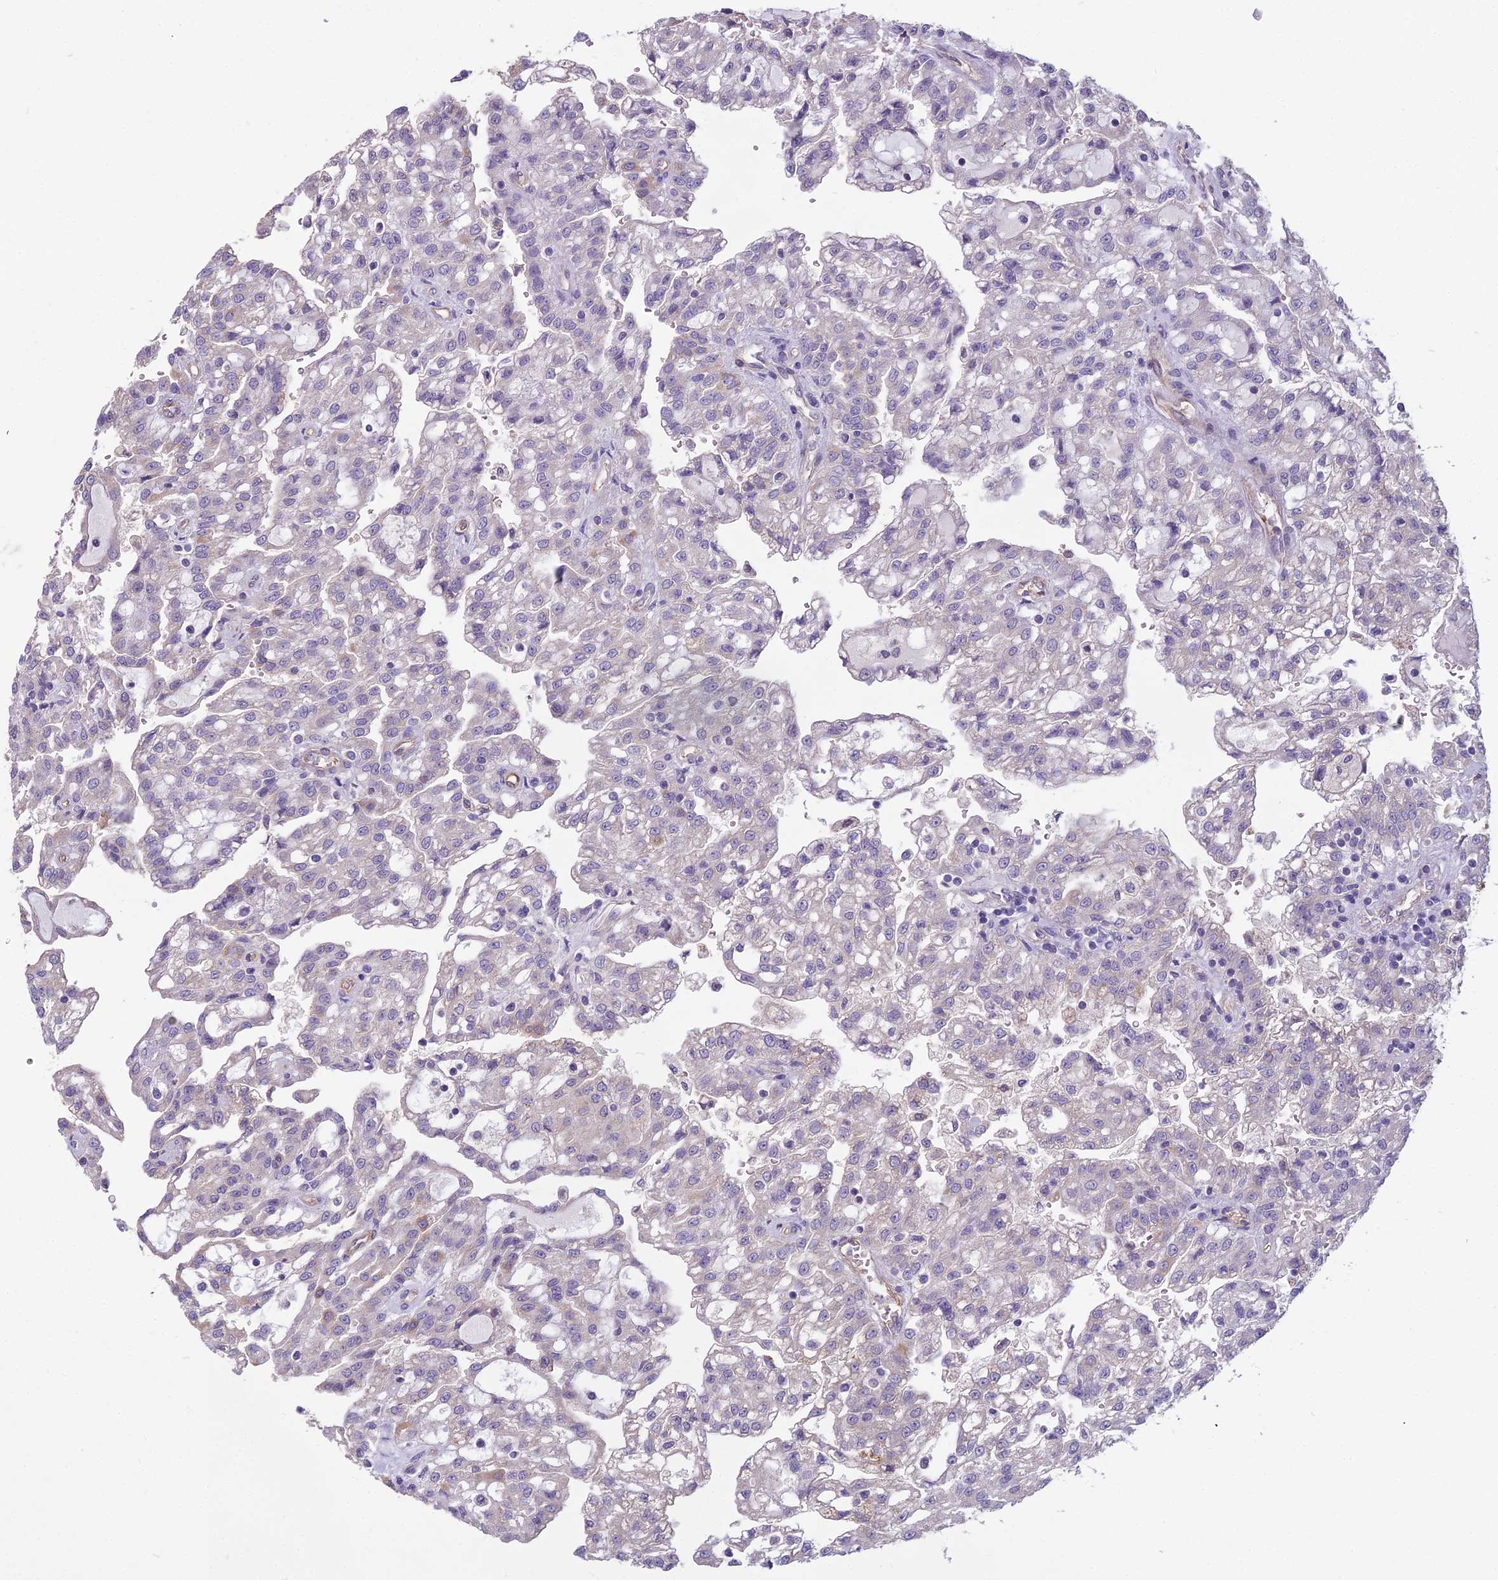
{"staining": {"intensity": "negative", "quantity": "none", "location": "none"}, "tissue": "renal cancer", "cell_type": "Tumor cells", "image_type": "cancer", "snomed": [{"axis": "morphology", "description": "Adenocarcinoma, NOS"}, {"axis": "topography", "description": "Kidney"}], "caption": "An image of renal cancer (adenocarcinoma) stained for a protein demonstrates no brown staining in tumor cells. (DAB (3,3'-diaminobenzidine) IHC, high magnification).", "gene": "DUS2", "patient": {"sex": "male", "age": 63}}